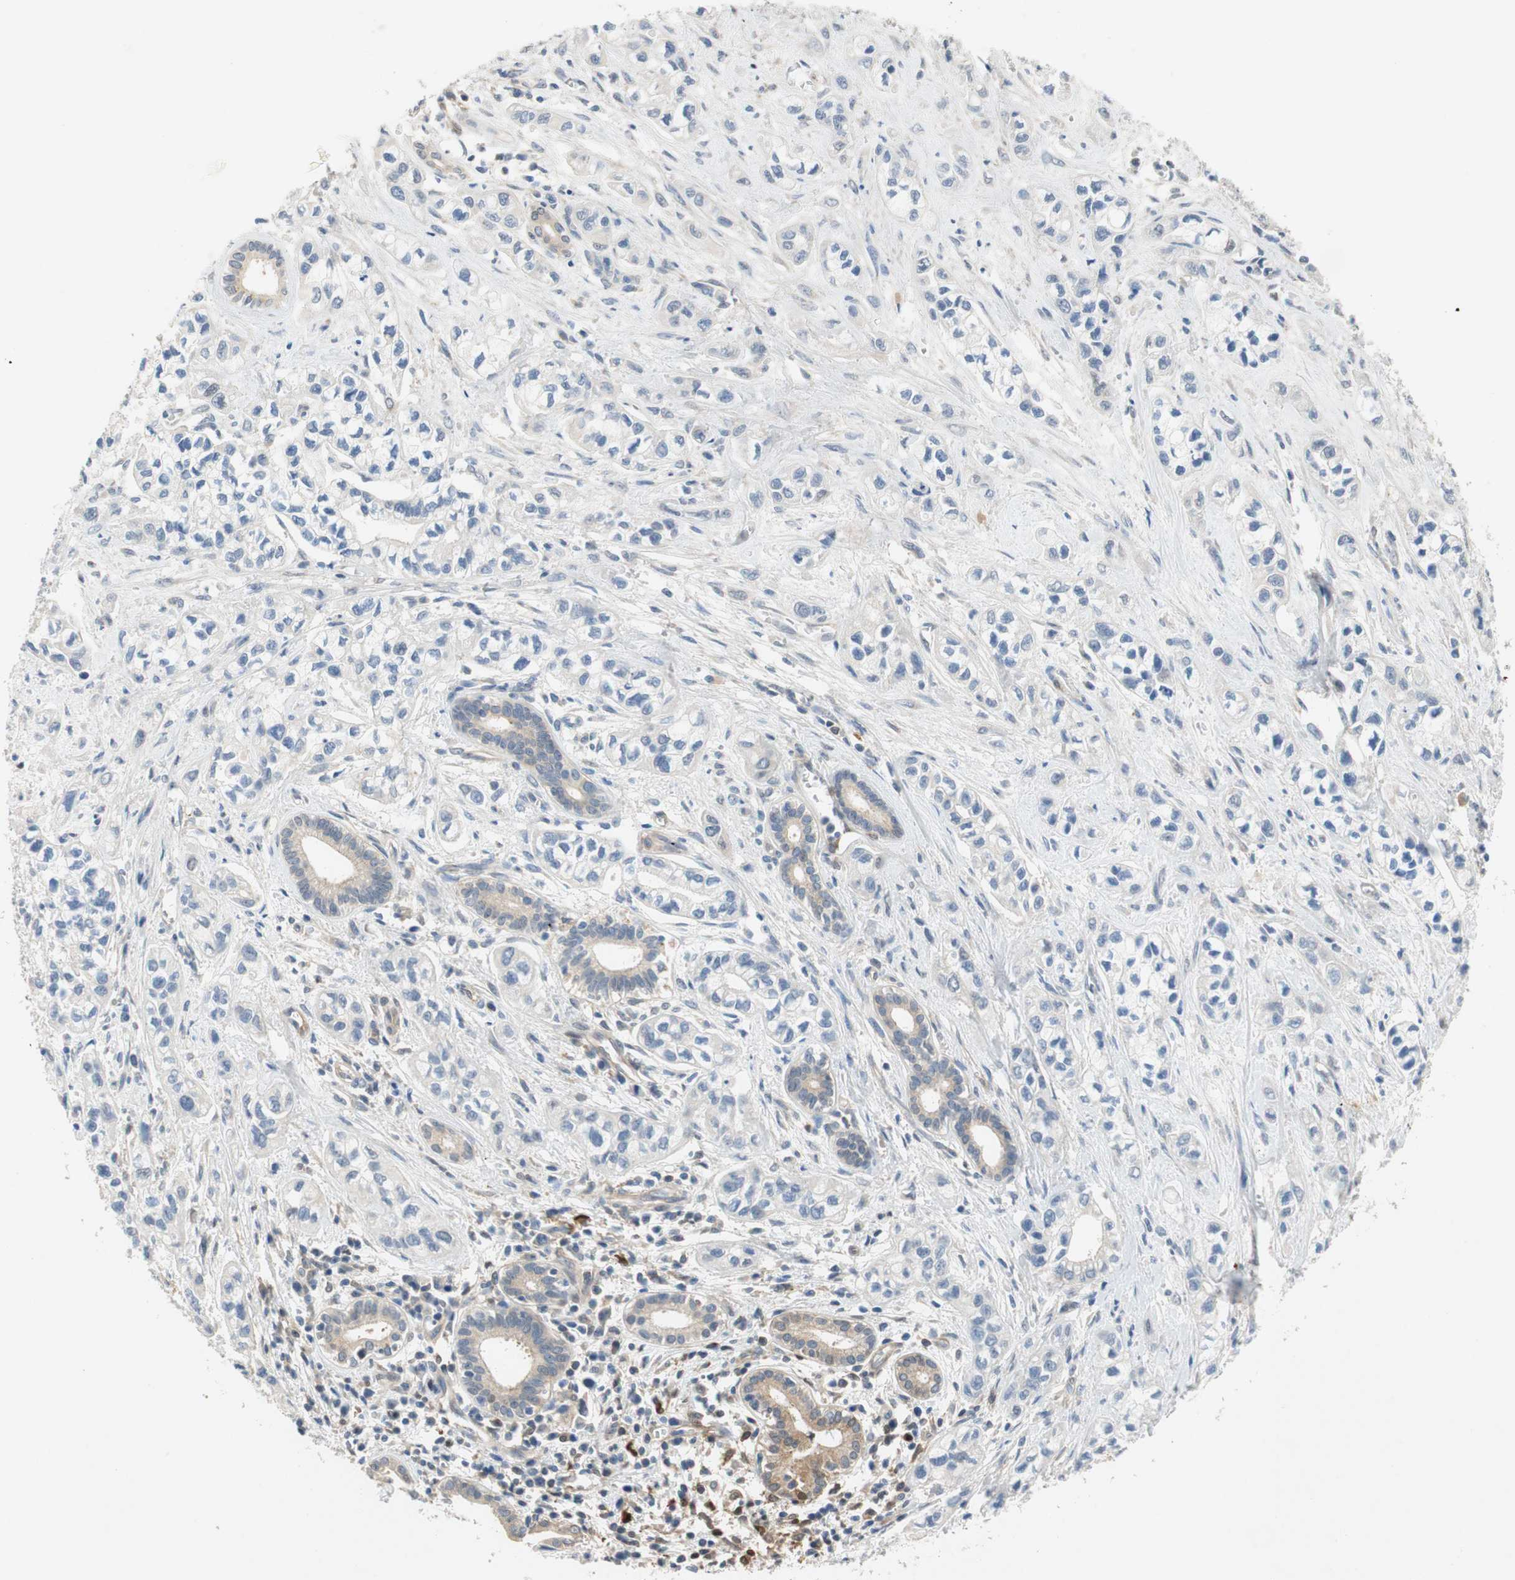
{"staining": {"intensity": "weak", "quantity": "<25%", "location": "cytoplasmic/membranous"}, "tissue": "pancreatic cancer", "cell_type": "Tumor cells", "image_type": "cancer", "snomed": [{"axis": "morphology", "description": "Adenocarcinoma, NOS"}, {"axis": "topography", "description": "Pancreas"}], "caption": "This is an IHC image of human pancreatic adenocarcinoma. There is no staining in tumor cells.", "gene": "RELB", "patient": {"sex": "male", "age": 74}}